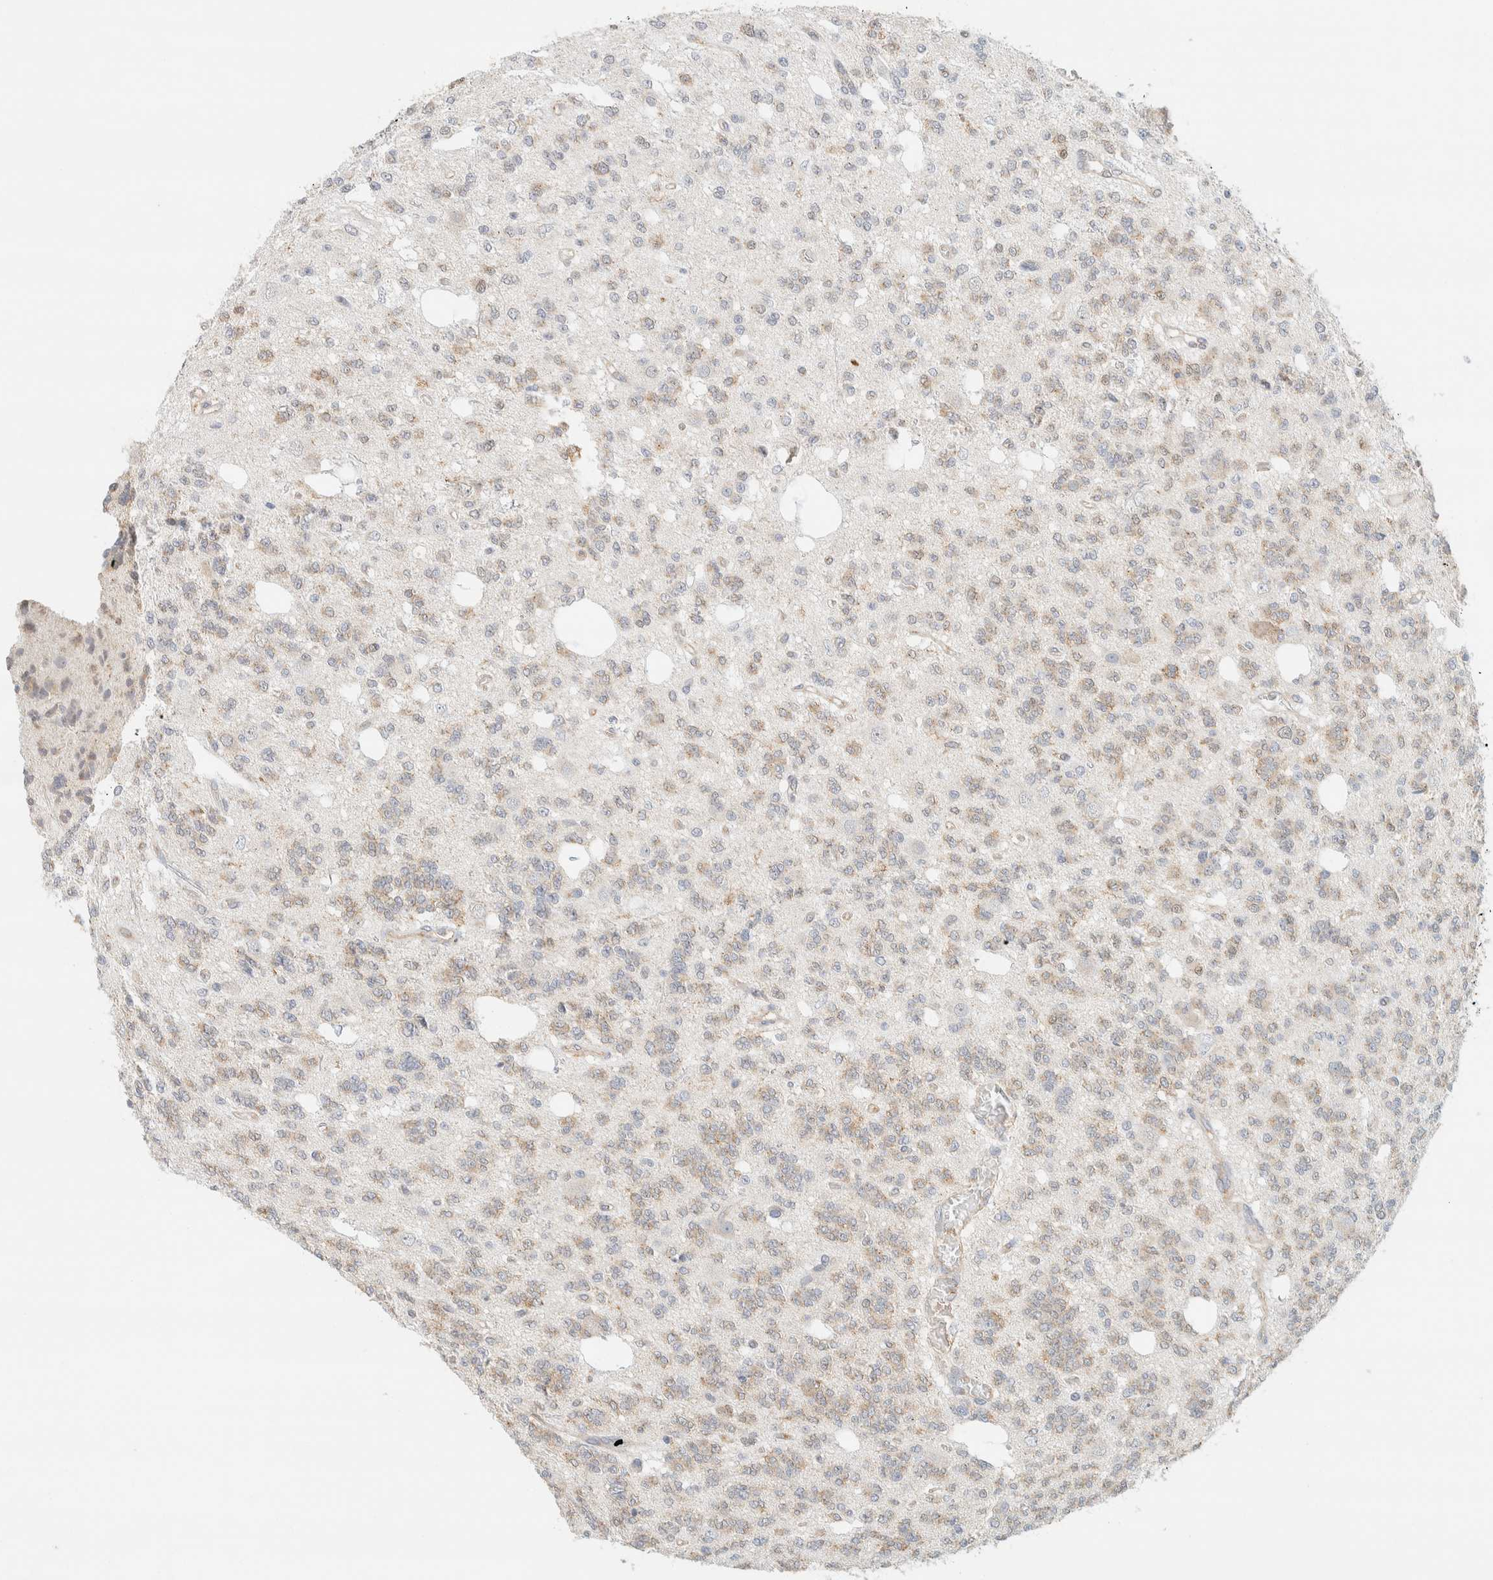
{"staining": {"intensity": "weak", "quantity": ">75%", "location": "cytoplasmic/membranous"}, "tissue": "glioma", "cell_type": "Tumor cells", "image_type": "cancer", "snomed": [{"axis": "morphology", "description": "Glioma, malignant, Low grade"}, {"axis": "topography", "description": "Brain"}], "caption": "Low-grade glioma (malignant) tissue demonstrates weak cytoplasmic/membranous staining in approximately >75% of tumor cells, visualized by immunohistochemistry. (Brightfield microscopy of DAB IHC at high magnification).", "gene": "TBC1D8B", "patient": {"sex": "male", "age": 38}}